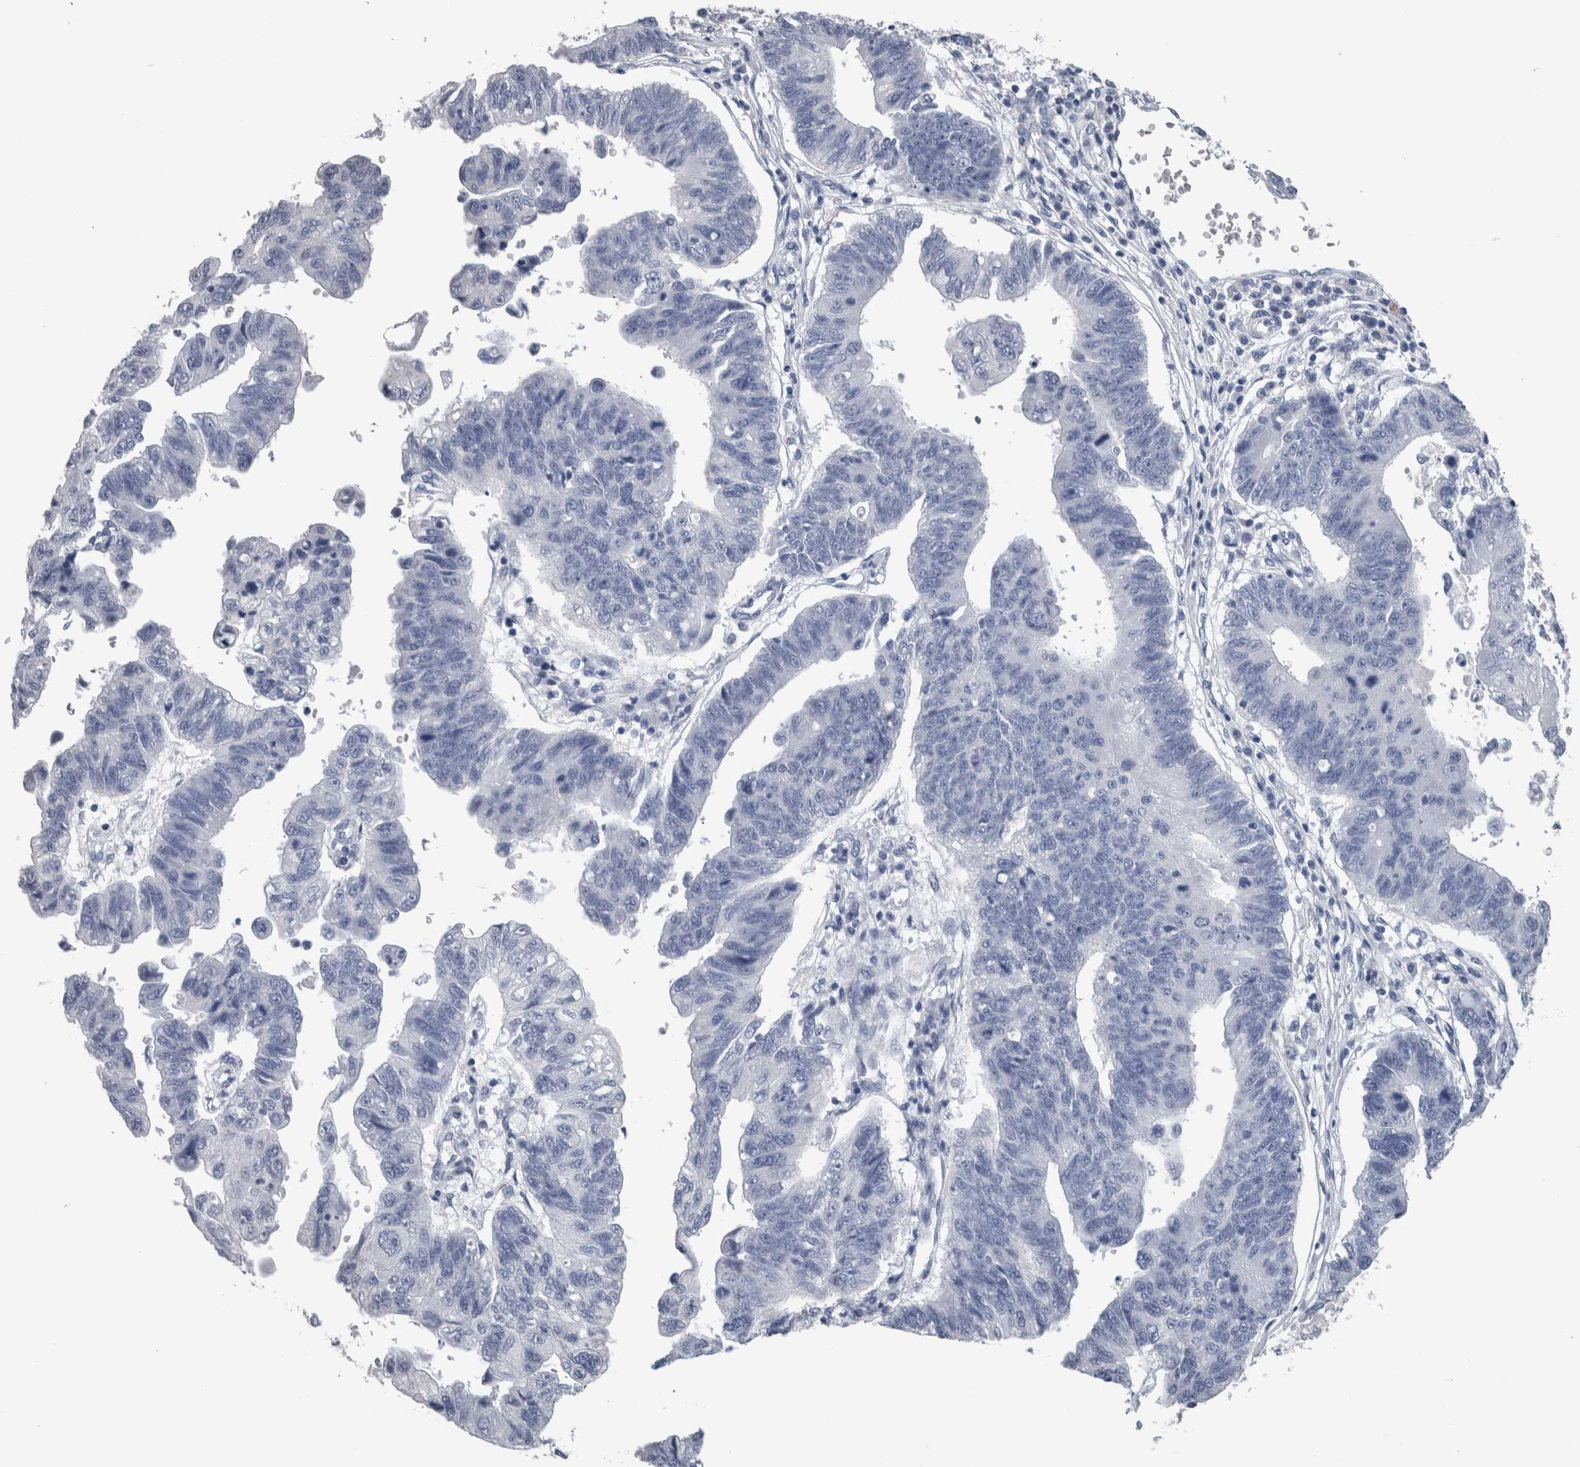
{"staining": {"intensity": "negative", "quantity": "none", "location": "none"}, "tissue": "stomach cancer", "cell_type": "Tumor cells", "image_type": "cancer", "snomed": [{"axis": "morphology", "description": "Adenocarcinoma, NOS"}, {"axis": "topography", "description": "Stomach"}], "caption": "IHC image of neoplastic tissue: human stomach cancer stained with DAB demonstrates no significant protein expression in tumor cells.", "gene": "CA8", "patient": {"sex": "male", "age": 59}}